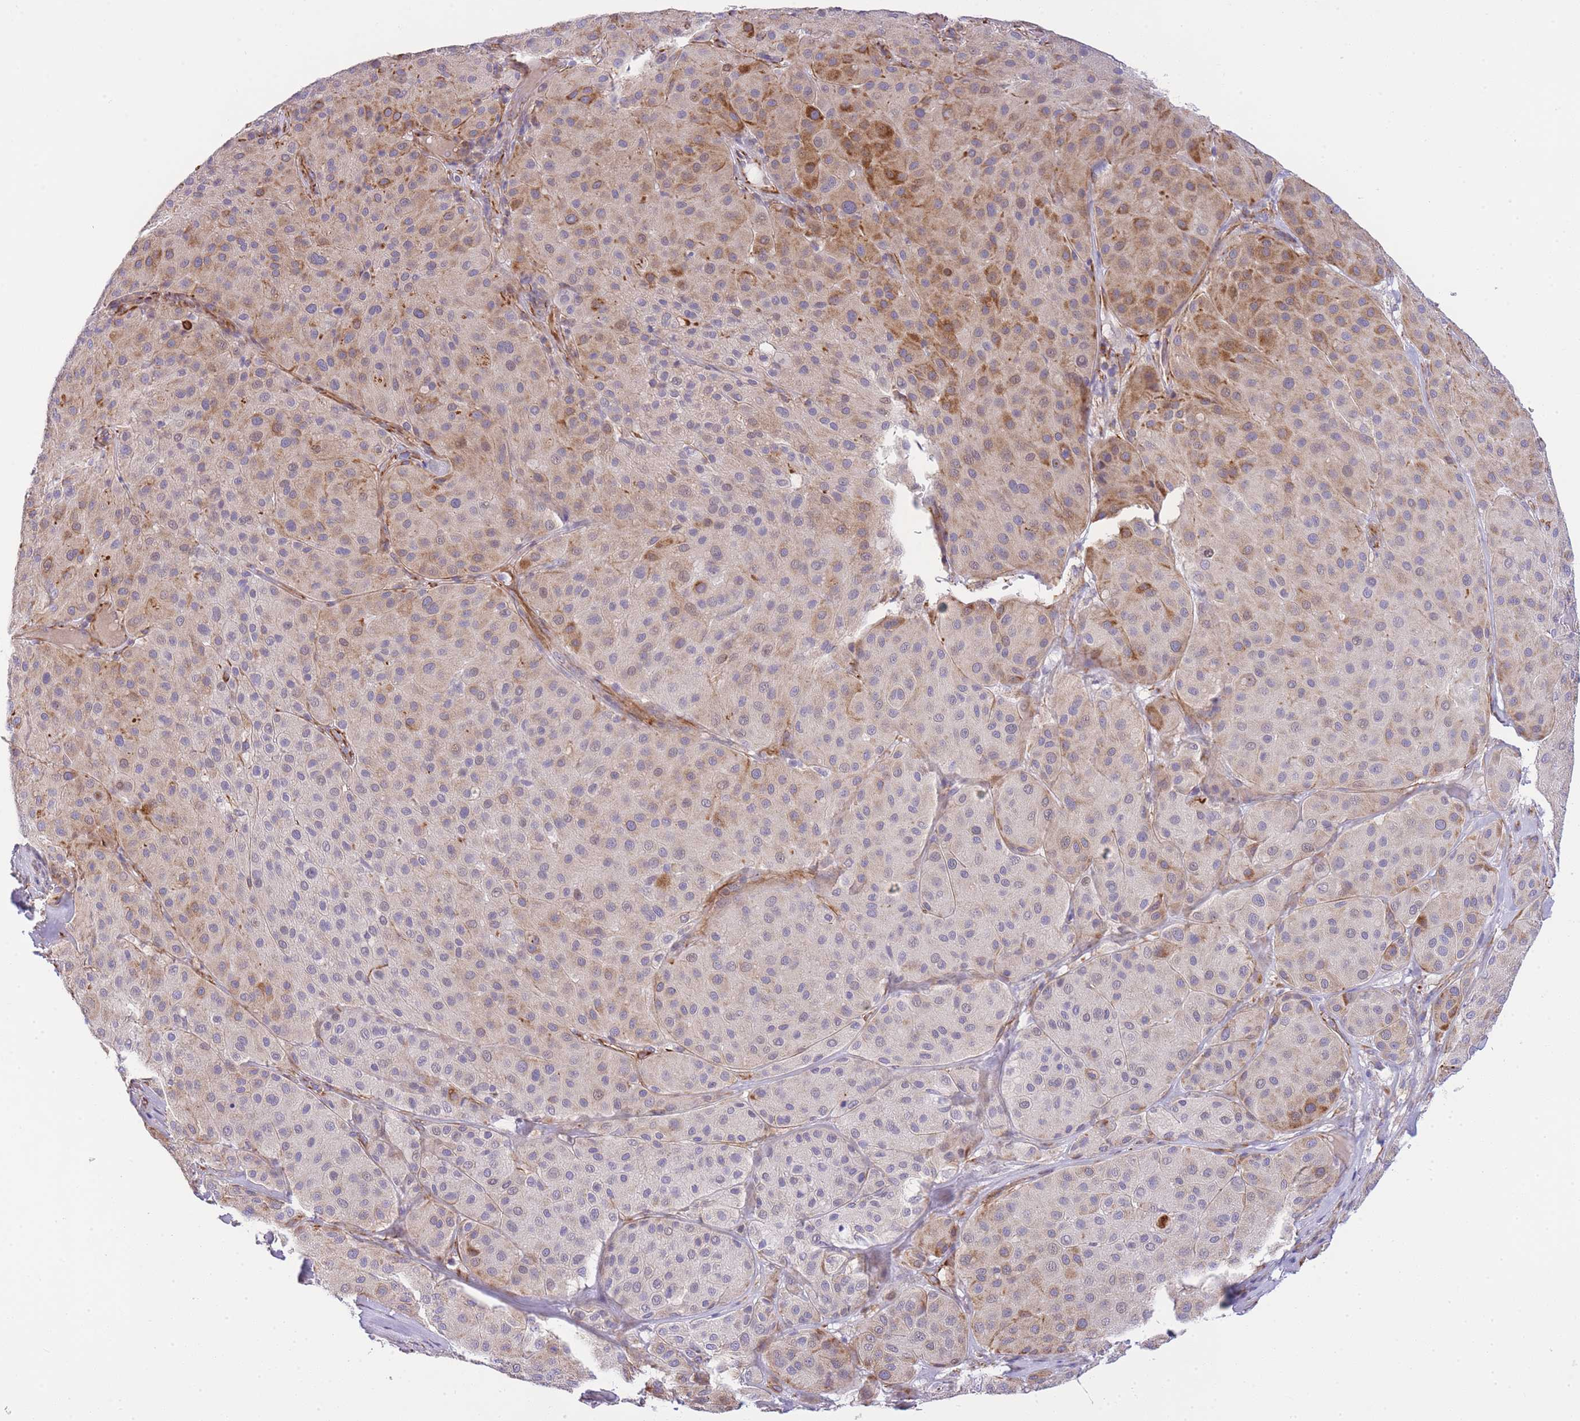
{"staining": {"intensity": "moderate", "quantity": "<25%", "location": "cytoplasmic/membranous"}, "tissue": "melanoma", "cell_type": "Tumor cells", "image_type": "cancer", "snomed": [{"axis": "morphology", "description": "Malignant melanoma, Metastatic site"}, {"axis": "topography", "description": "Smooth muscle"}], "caption": "Moderate cytoplasmic/membranous positivity for a protein is seen in about <25% of tumor cells of melanoma using immunohistochemistry.", "gene": "ECPAS", "patient": {"sex": "male", "age": 41}}